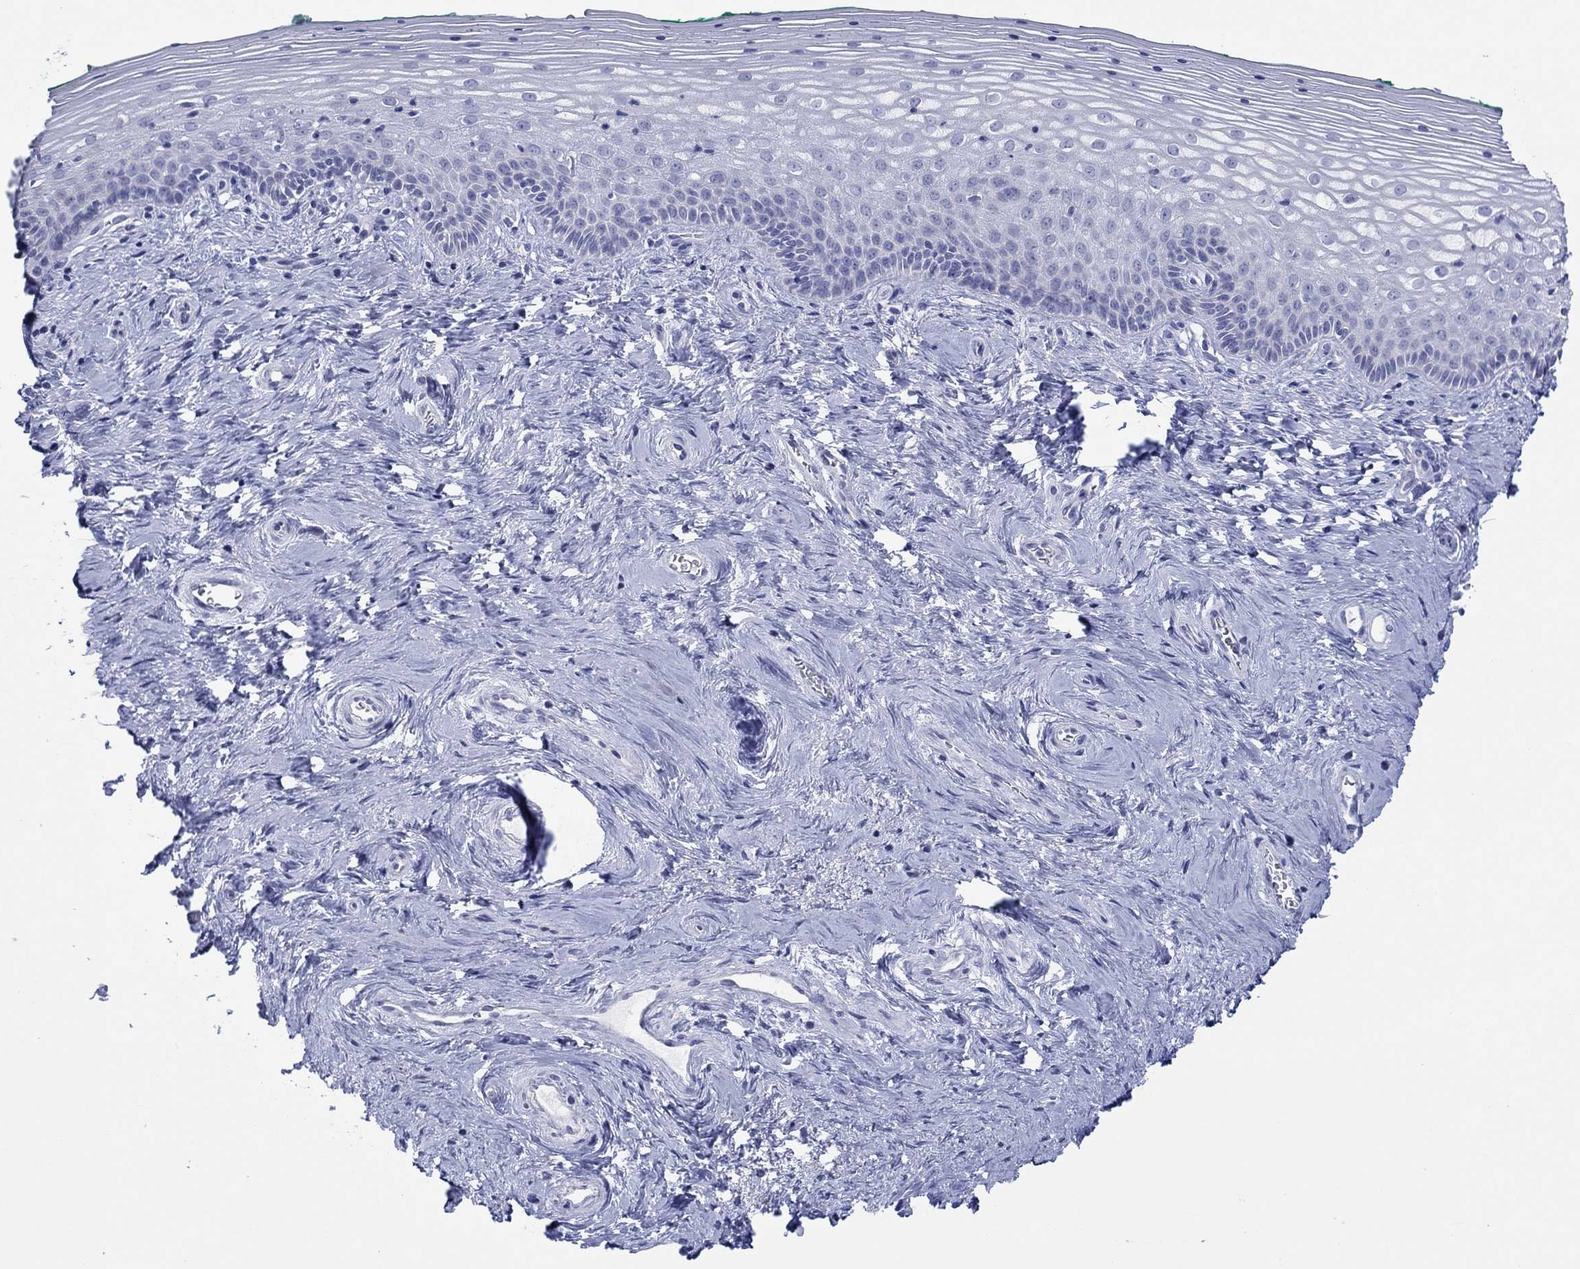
{"staining": {"intensity": "negative", "quantity": "none", "location": "none"}, "tissue": "vagina", "cell_type": "Squamous epithelial cells", "image_type": "normal", "snomed": [{"axis": "morphology", "description": "Normal tissue, NOS"}, {"axis": "topography", "description": "Vagina"}], "caption": "IHC of unremarkable human vagina demonstrates no positivity in squamous epithelial cells.", "gene": "MAGEB6", "patient": {"sex": "female", "age": 45}}